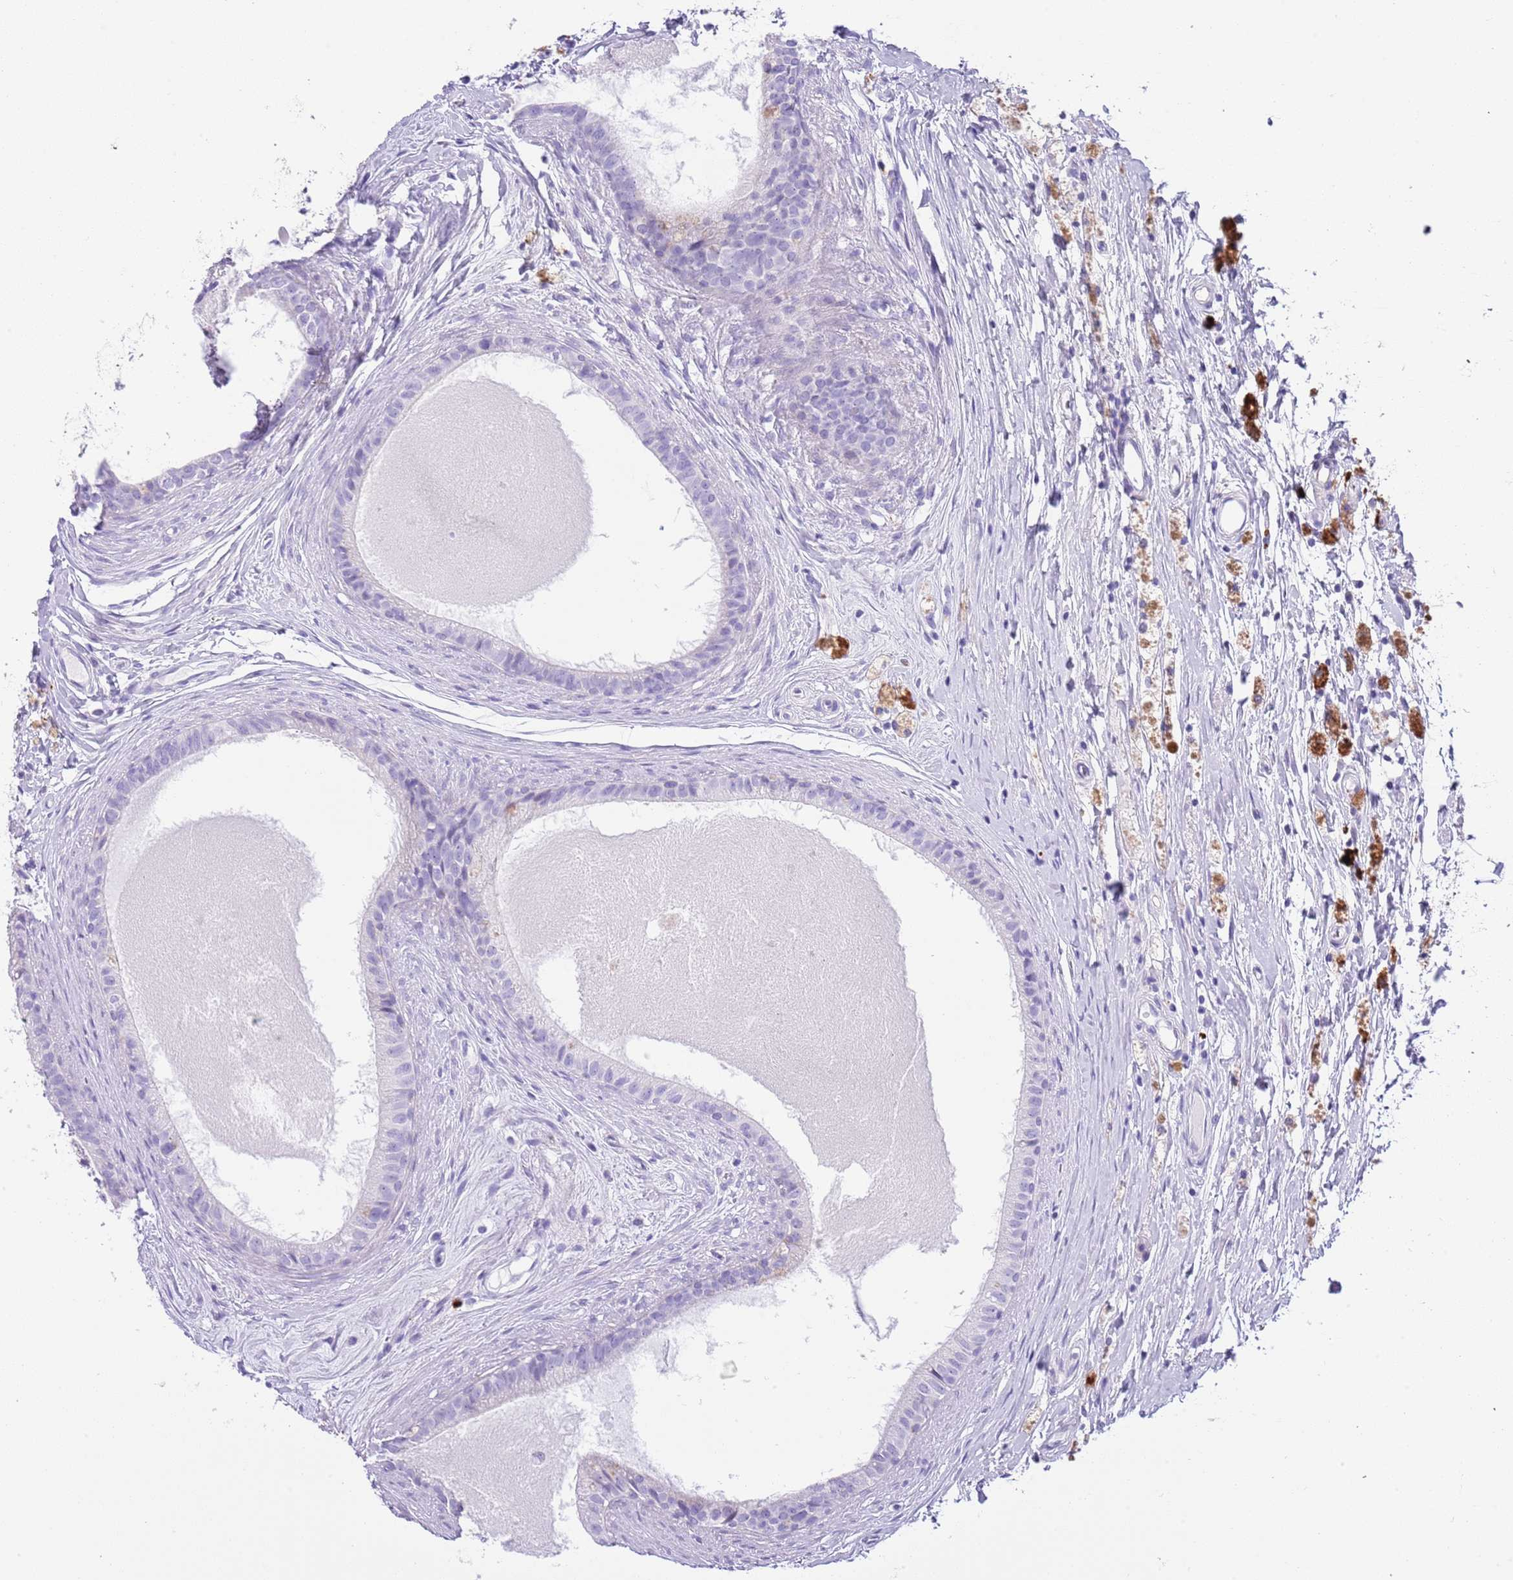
{"staining": {"intensity": "negative", "quantity": "none", "location": "none"}, "tissue": "epididymis", "cell_type": "Glandular cells", "image_type": "normal", "snomed": [{"axis": "morphology", "description": "Normal tissue, NOS"}, {"axis": "topography", "description": "Epididymis"}], "caption": "A micrograph of epididymis stained for a protein demonstrates no brown staining in glandular cells.", "gene": "ABHD17C", "patient": {"sex": "male", "age": 80}}